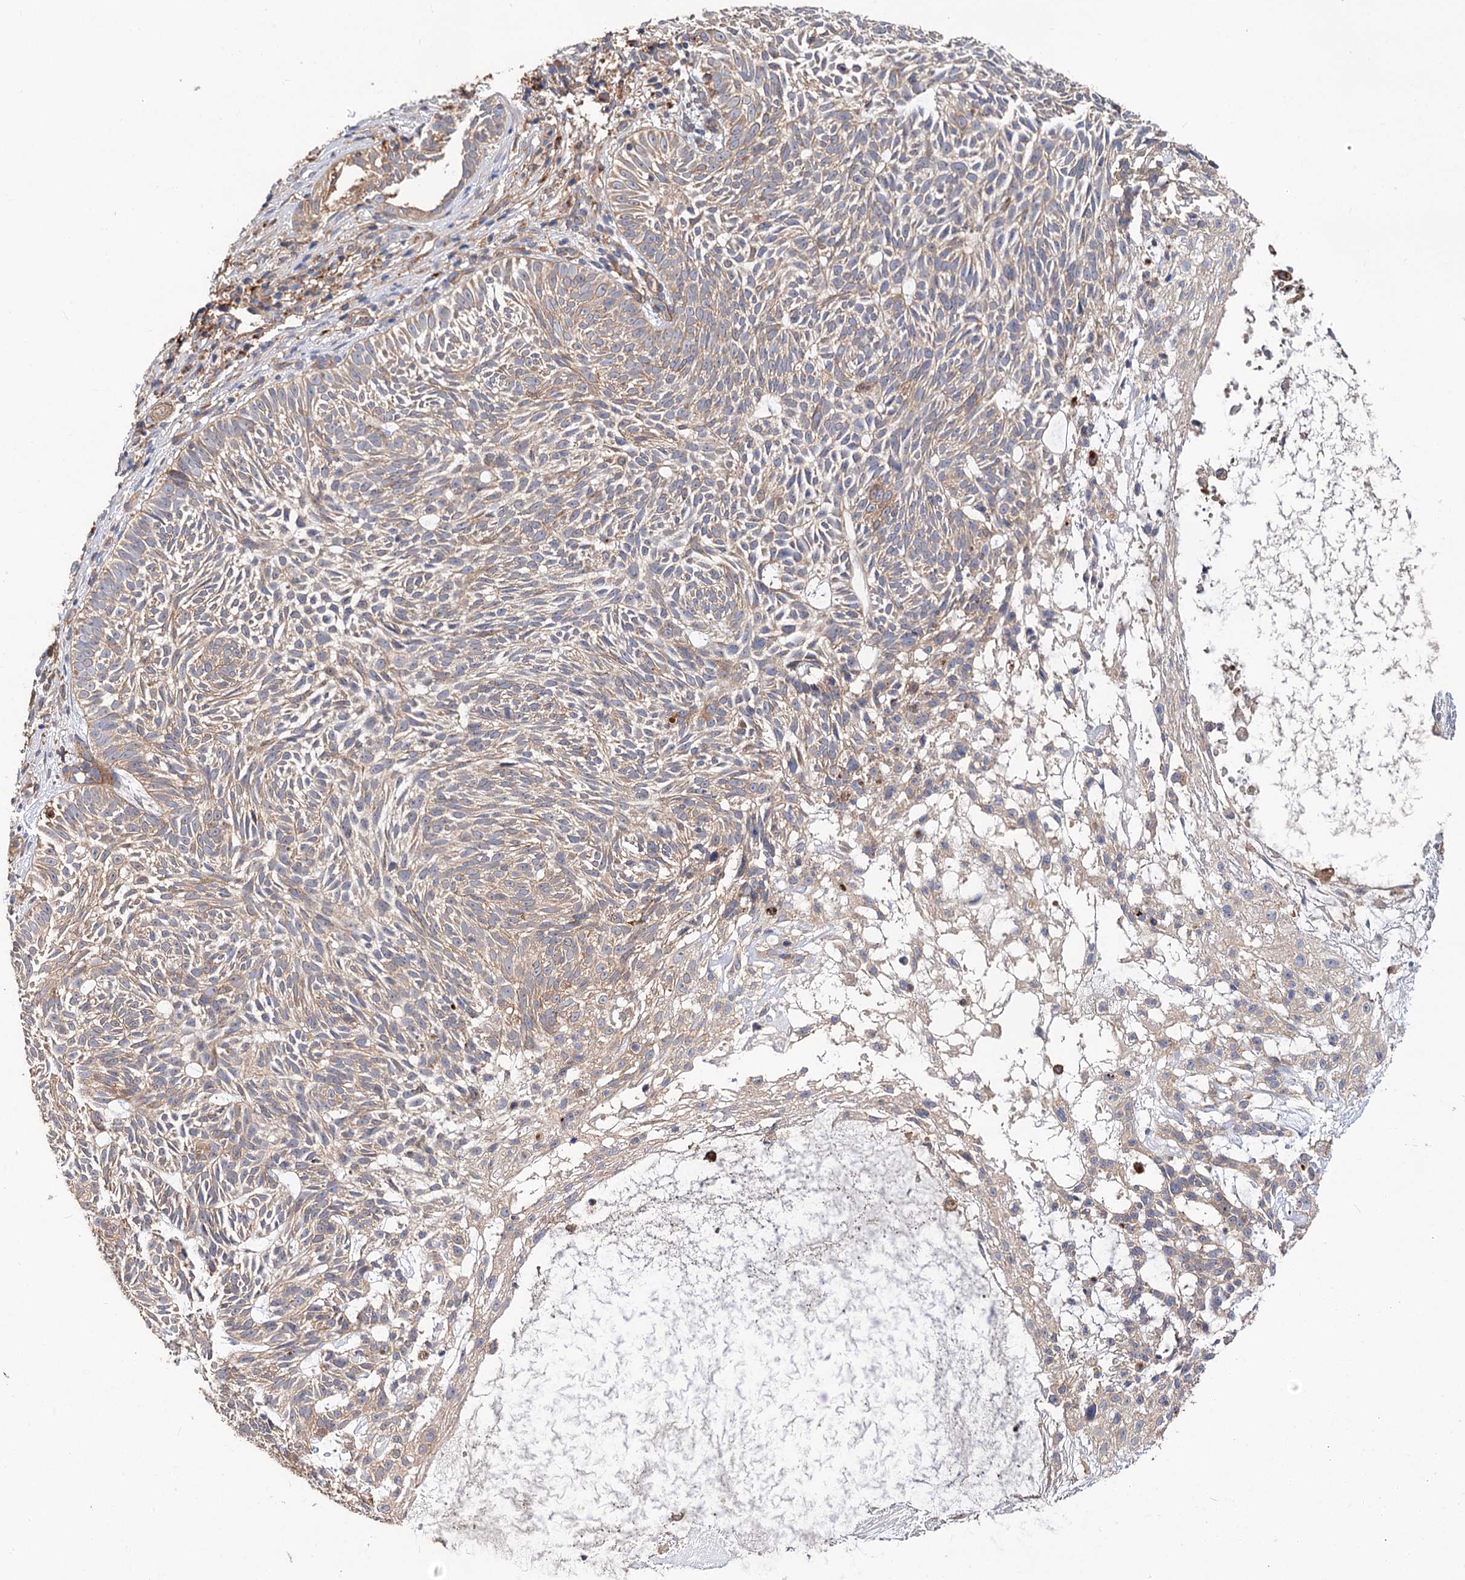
{"staining": {"intensity": "negative", "quantity": "none", "location": "none"}, "tissue": "skin cancer", "cell_type": "Tumor cells", "image_type": "cancer", "snomed": [{"axis": "morphology", "description": "Basal cell carcinoma"}, {"axis": "topography", "description": "Skin"}], "caption": "Immunohistochemistry histopathology image of neoplastic tissue: human skin cancer (basal cell carcinoma) stained with DAB (3,3'-diaminobenzidine) exhibits no significant protein positivity in tumor cells.", "gene": "CSAD", "patient": {"sex": "male", "age": 75}}